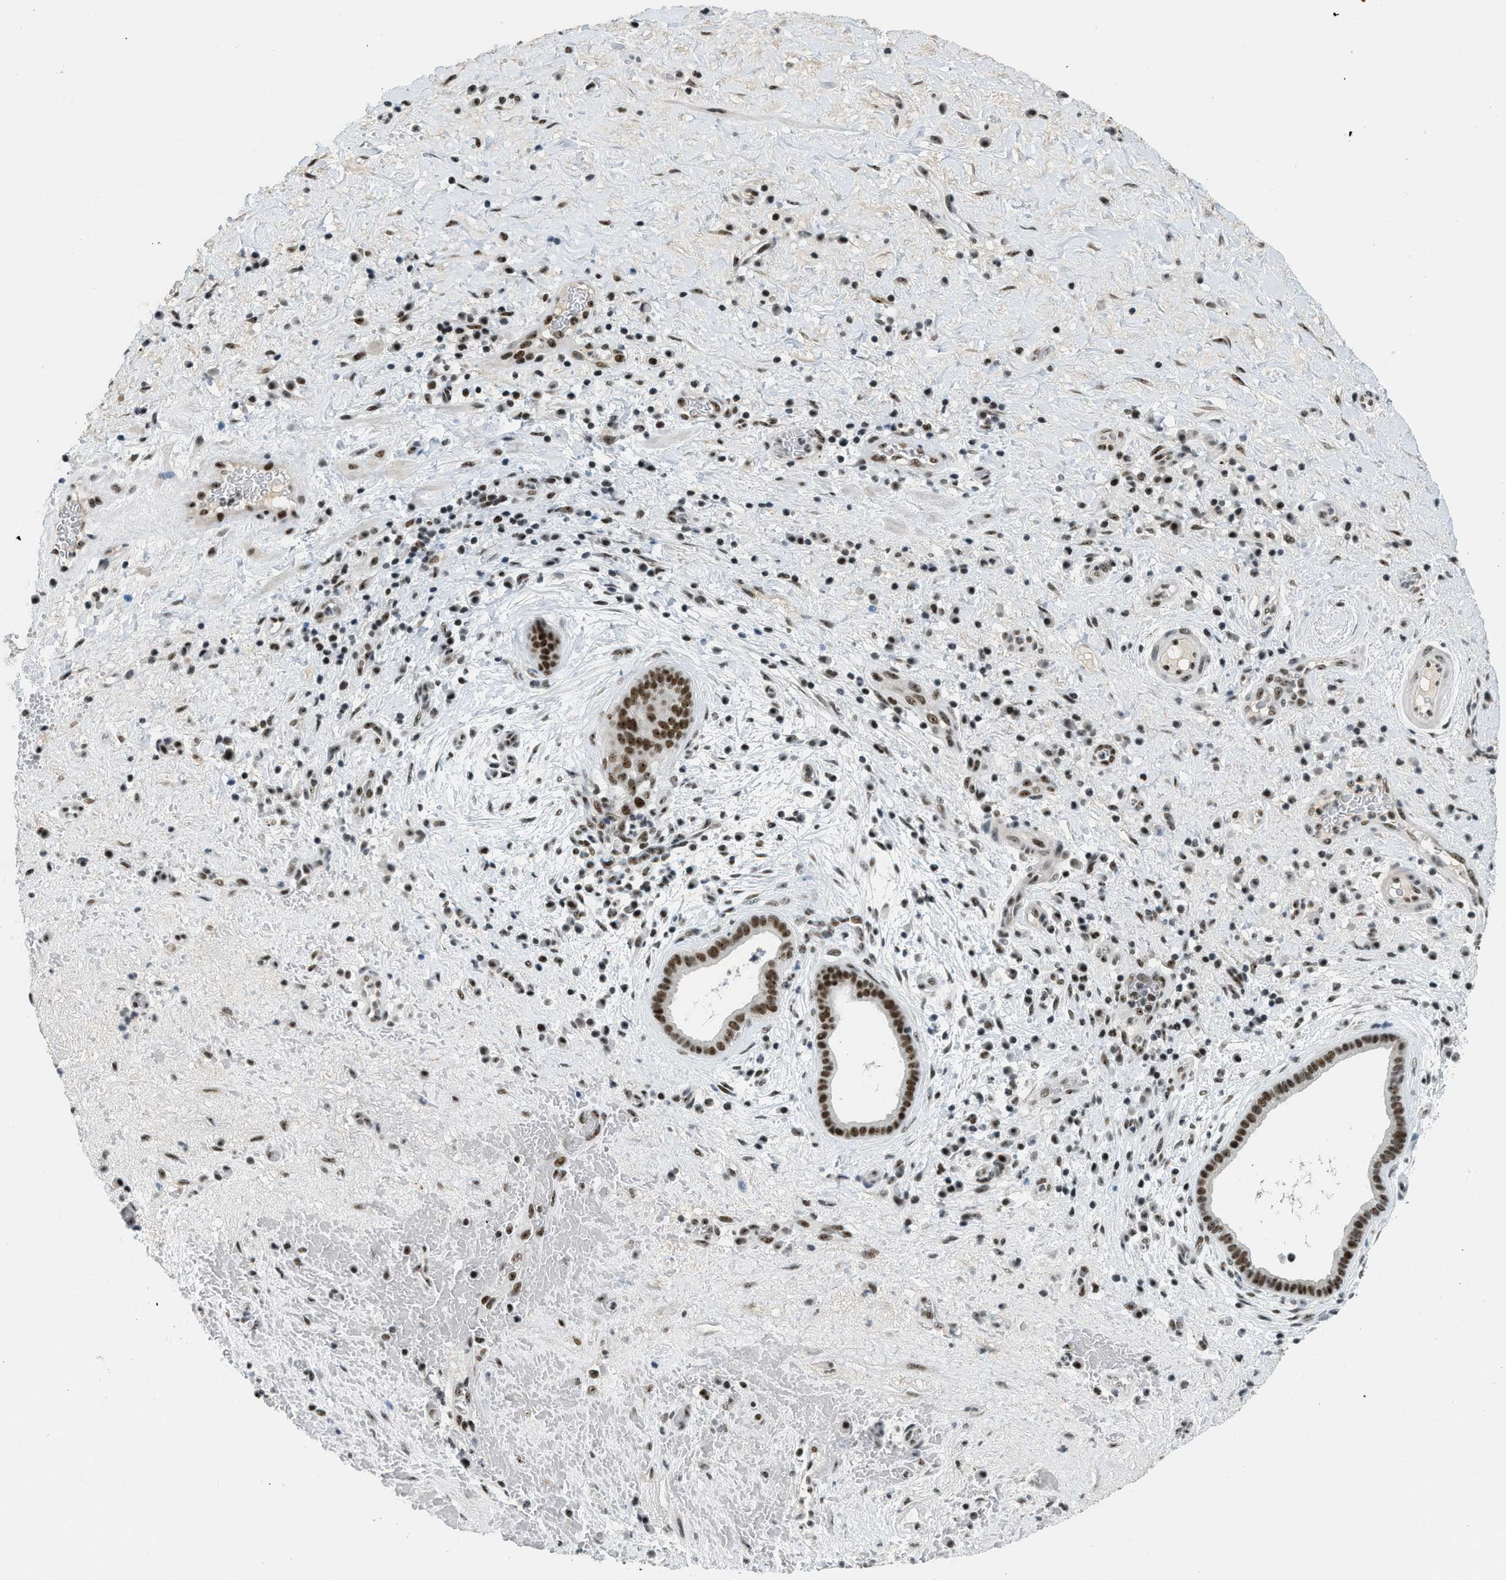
{"staining": {"intensity": "strong", "quantity": ">75%", "location": "nuclear"}, "tissue": "liver cancer", "cell_type": "Tumor cells", "image_type": "cancer", "snomed": [{"axis": "morphology", "description": "Cholangiocarcinoma"}, {"axis": "topography", "description": "Liver"}], "caption": "Immunohistochemical staining of cholangiocarcinoma (liver) shows high levels of strong nuclear protein expression in approximately >75% of tumor cells.", "gene": "URB1", "patient": {"sex": "female", "age": 38}}